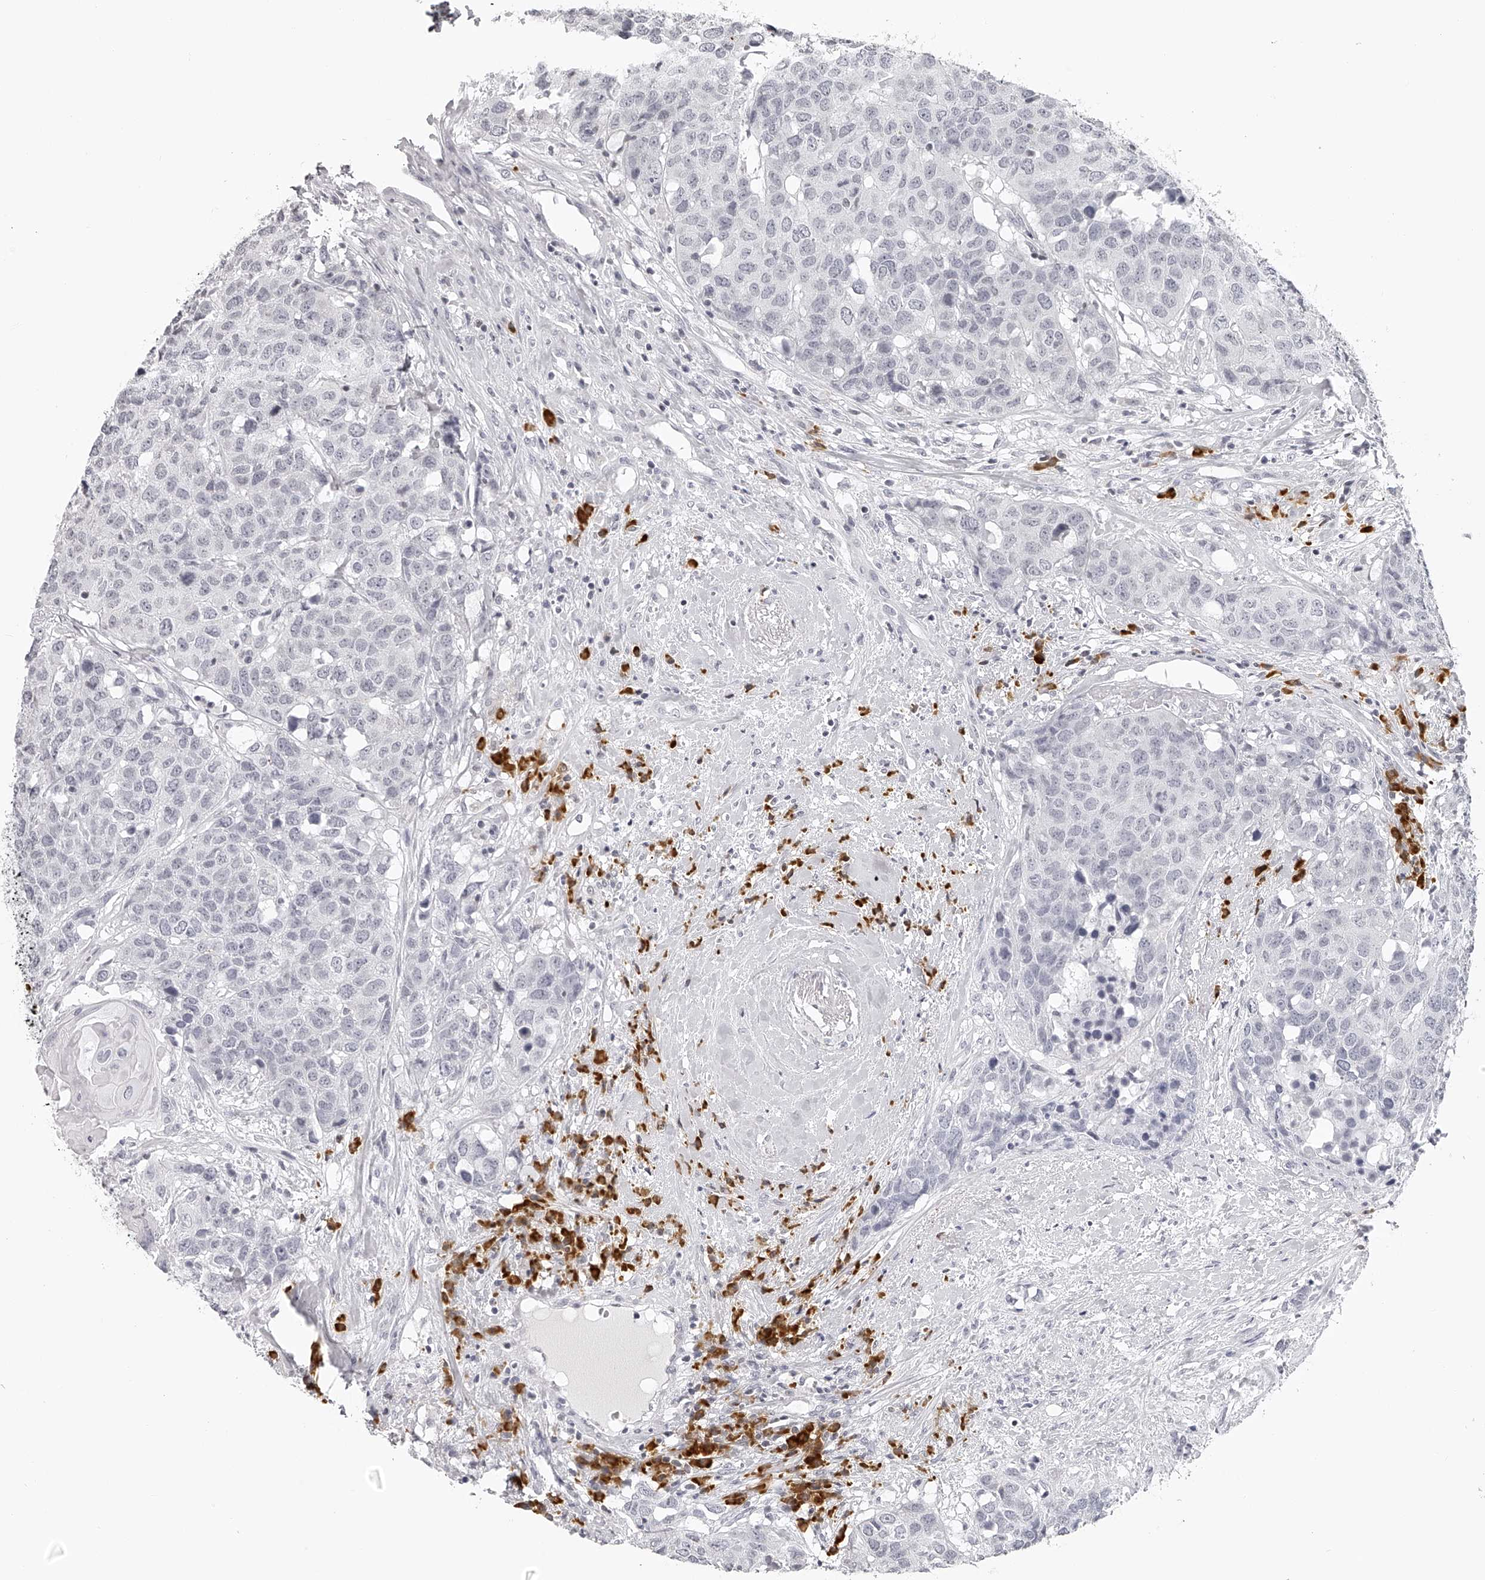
{"staining": {"intensity": "negative", "quantity": "none", "location": "none"}, "tissue": "head and neck cancer", "cell_type": "Tumor cells", "image_type": "cancer", "snomed": [{"axis": "morphology", "description": "Squamous cell carcinoma, NOS"}, {"axis": "topography", "description": "Head-Neck"}], "caption": "Tumor cells are negative for brown protein staining in squamous cell carcinoma (head and neck).", "gene": "SEC11C", "patient": {"sex": "male", "age": 66}}